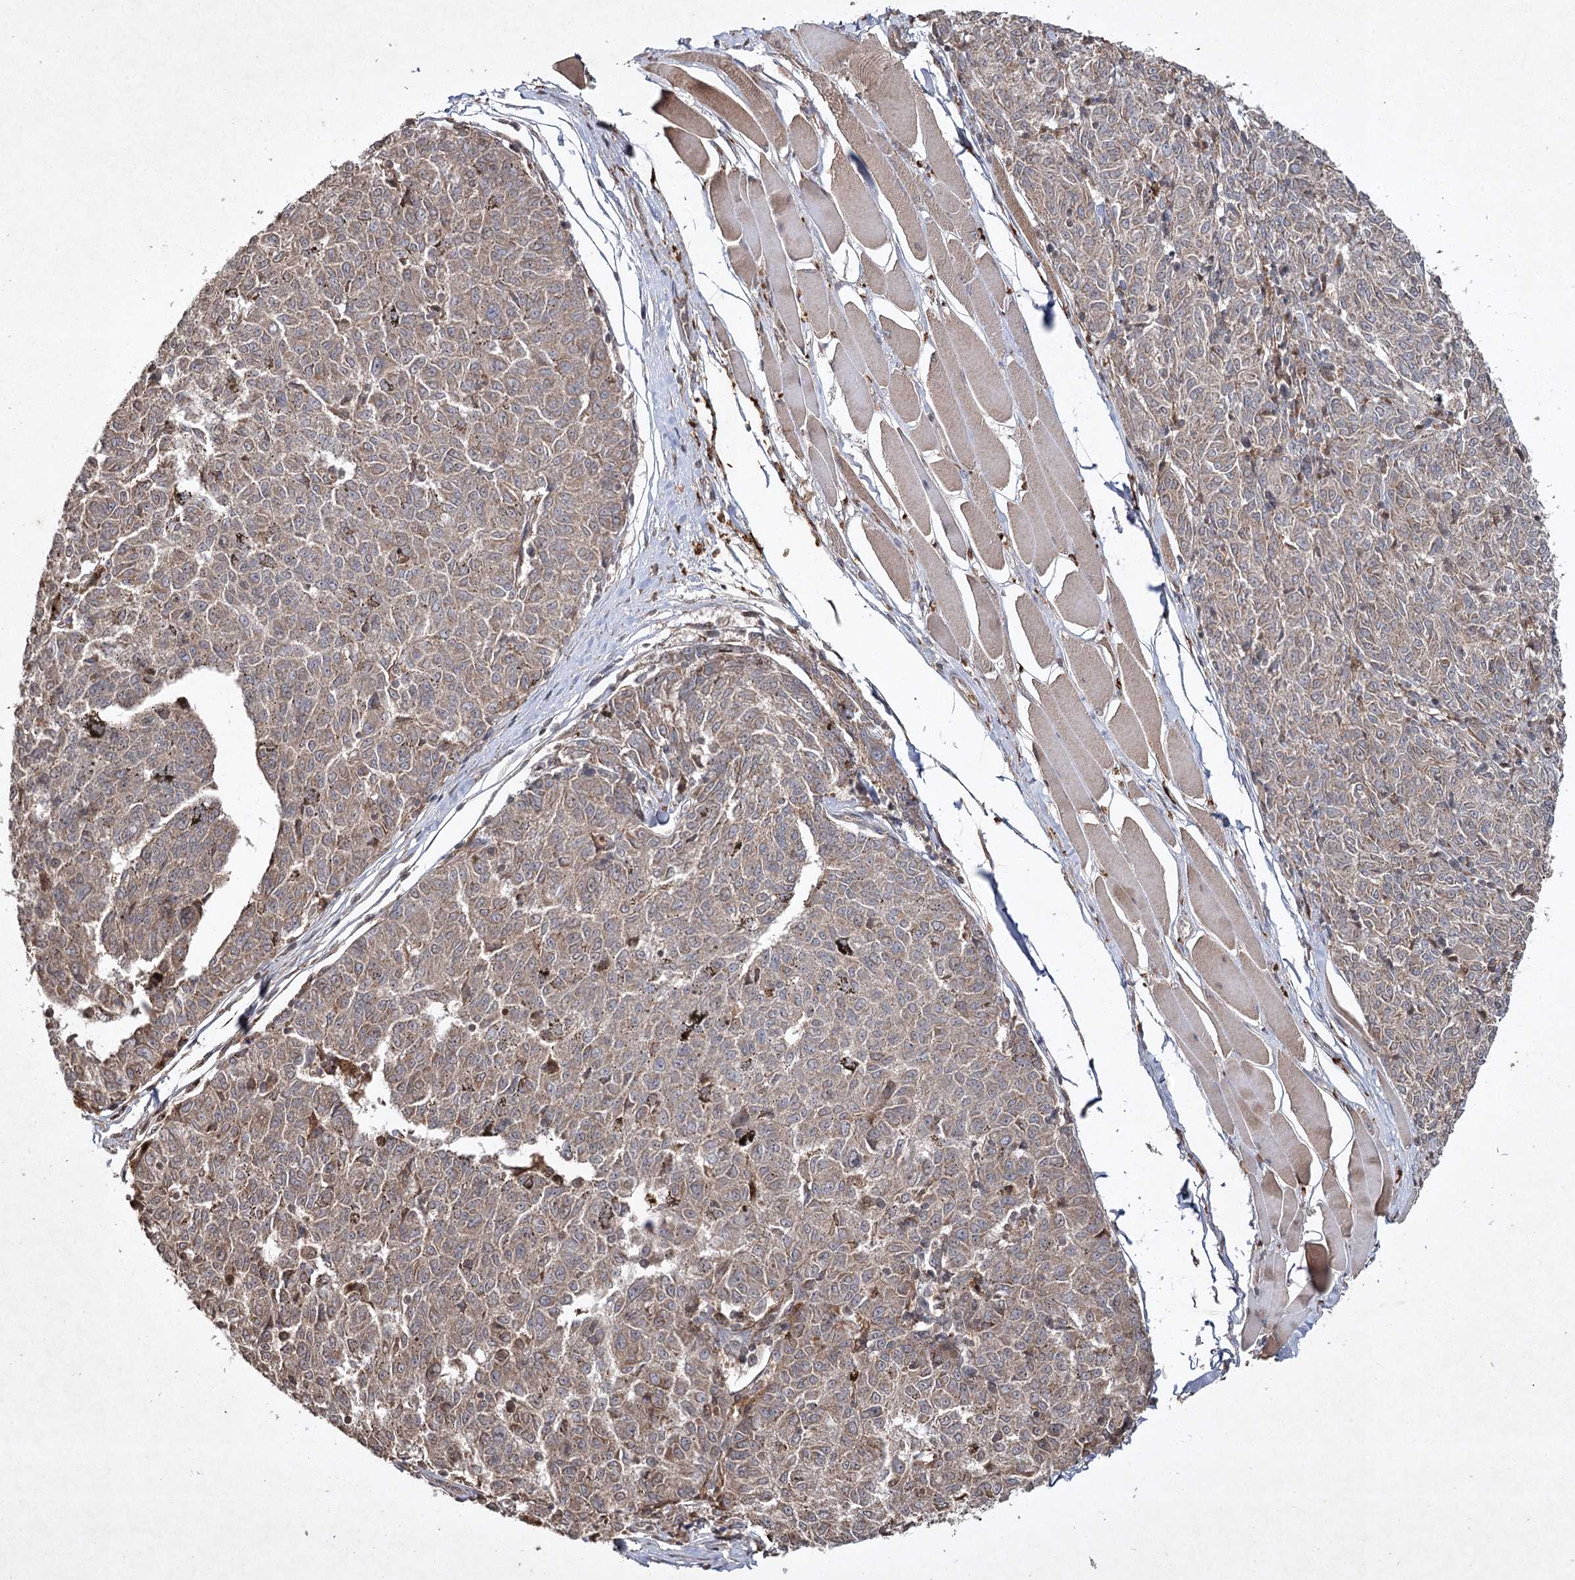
{"staining": {"intensity": "weak", "quantity": "25%-75%", "location": "cytoplasmic/membranous"}, "tissue": "melanoma", "cell_type": "Tumor cells", "image_type": "cancer", "snomed": [{"axis": "morphology", "description": "Malignant melanoma, NOS"}, {"axis": "topography", "description": "Skin"}], "caption": "A photomicrograph showing weak cytoplasmic/membranous positivity in about 25%-75% of tumor cells in malignant melanoma, as visualized by brown immunohistochemical staining.", "gene": "CYP2B6", "patient": {"sex": "female", "age": 72}}